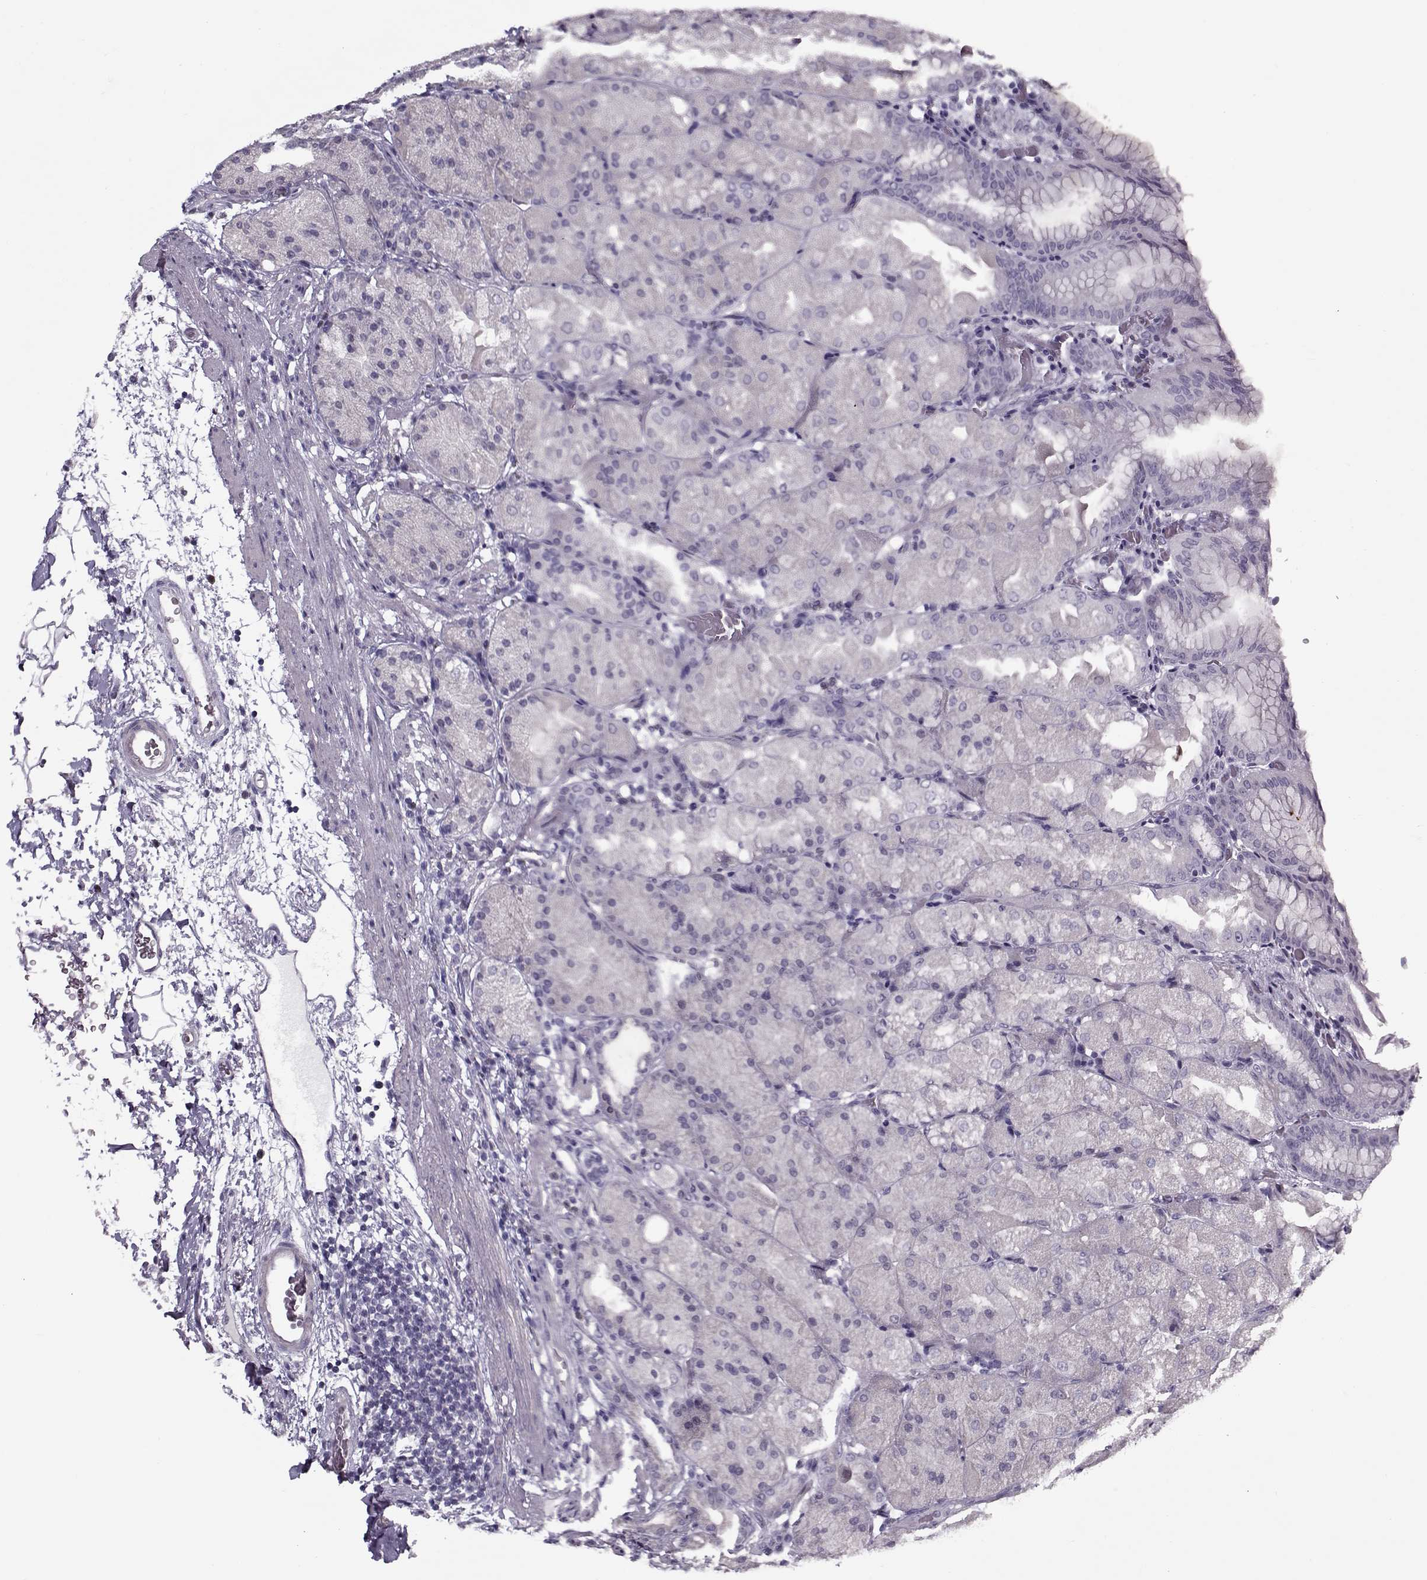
{"staining": {"intensity": "negative", "quantity": "none", "location": "none"}, "tissue": "stomach", "cell_type": "Glandular cells", "image_type": "normal", "snomed": [{"axis": "morphology", "description": "Normal tissue, NOS"}, {"axis": "topography", "description": "Stomach, upper"}, {"axis": "topography", "description": "Stomach"}, {"axis": "topography", "description": "Stomach, lower"}], "caption": "Glandular cells are negative for protein expression in normal human stomach. (Stains: DAB immunohistochemistry (IHC) with hematoxylin counter stain, Microscopy: brightfield microscopy at high magnification).", "gene": "CIBAR1", "patient": {"sex": "male", "age": 62}}